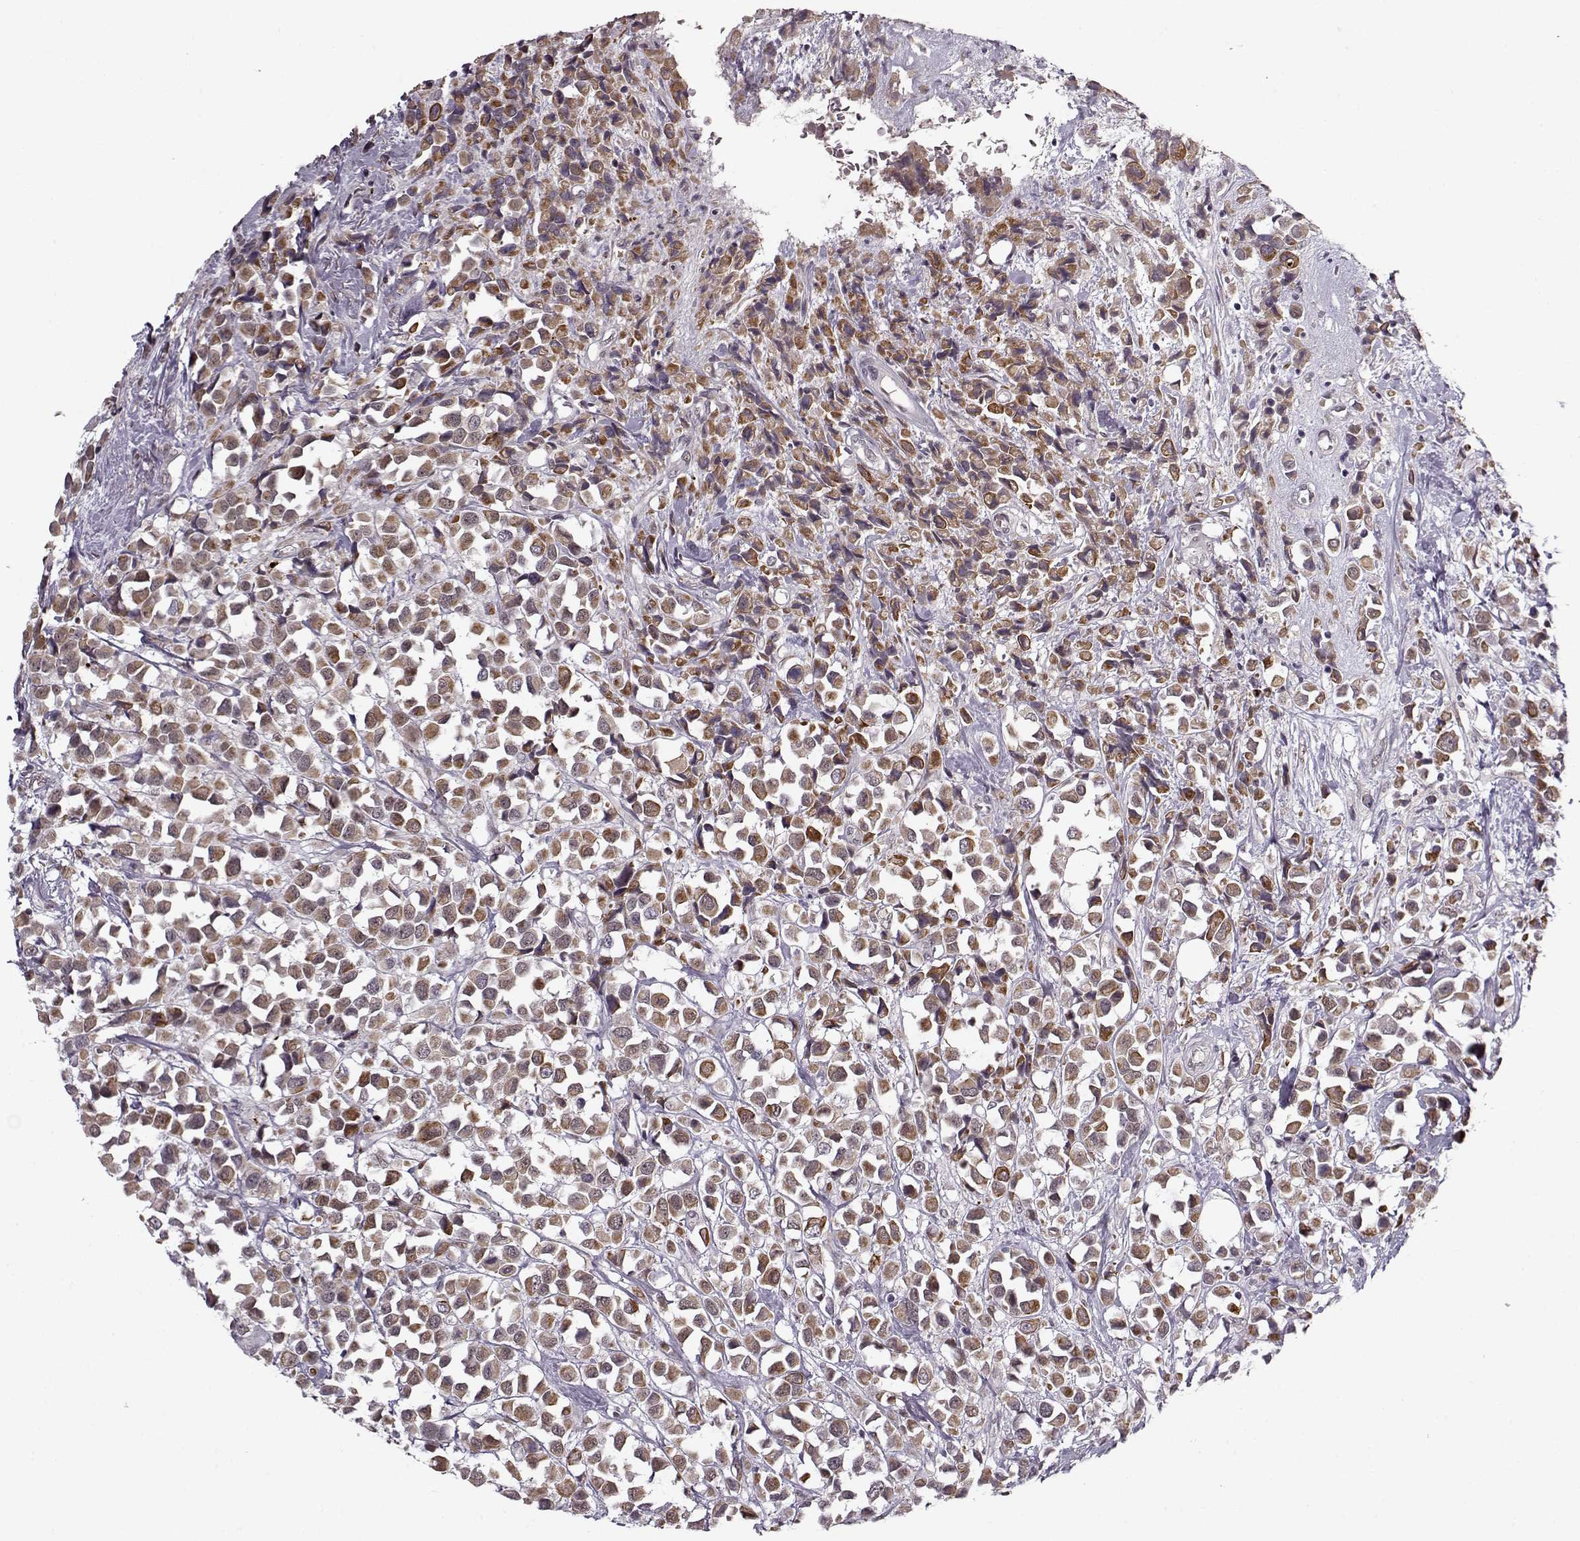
{"staining": {"intensity": "moderate", "quantity": ">75%", "location": "cytoplasmic/membranous"}, "tissue": "breast cancer", "cell_type": "Tumor cells", "image_type": "cancer", "snomed": [{"axis": "morphology", "description": "Duct carcinoma"}, {"axis": "topography", "description": "Breast"}], "caption": "Protein staining reveals moderate cytoplasmic/membranous positivity in about >75% of tumor cells in breast cancer (infiltrating ductal carcinoma).", "gene": "DENND4B", "patient": {"sex": "female", "age": 61}}